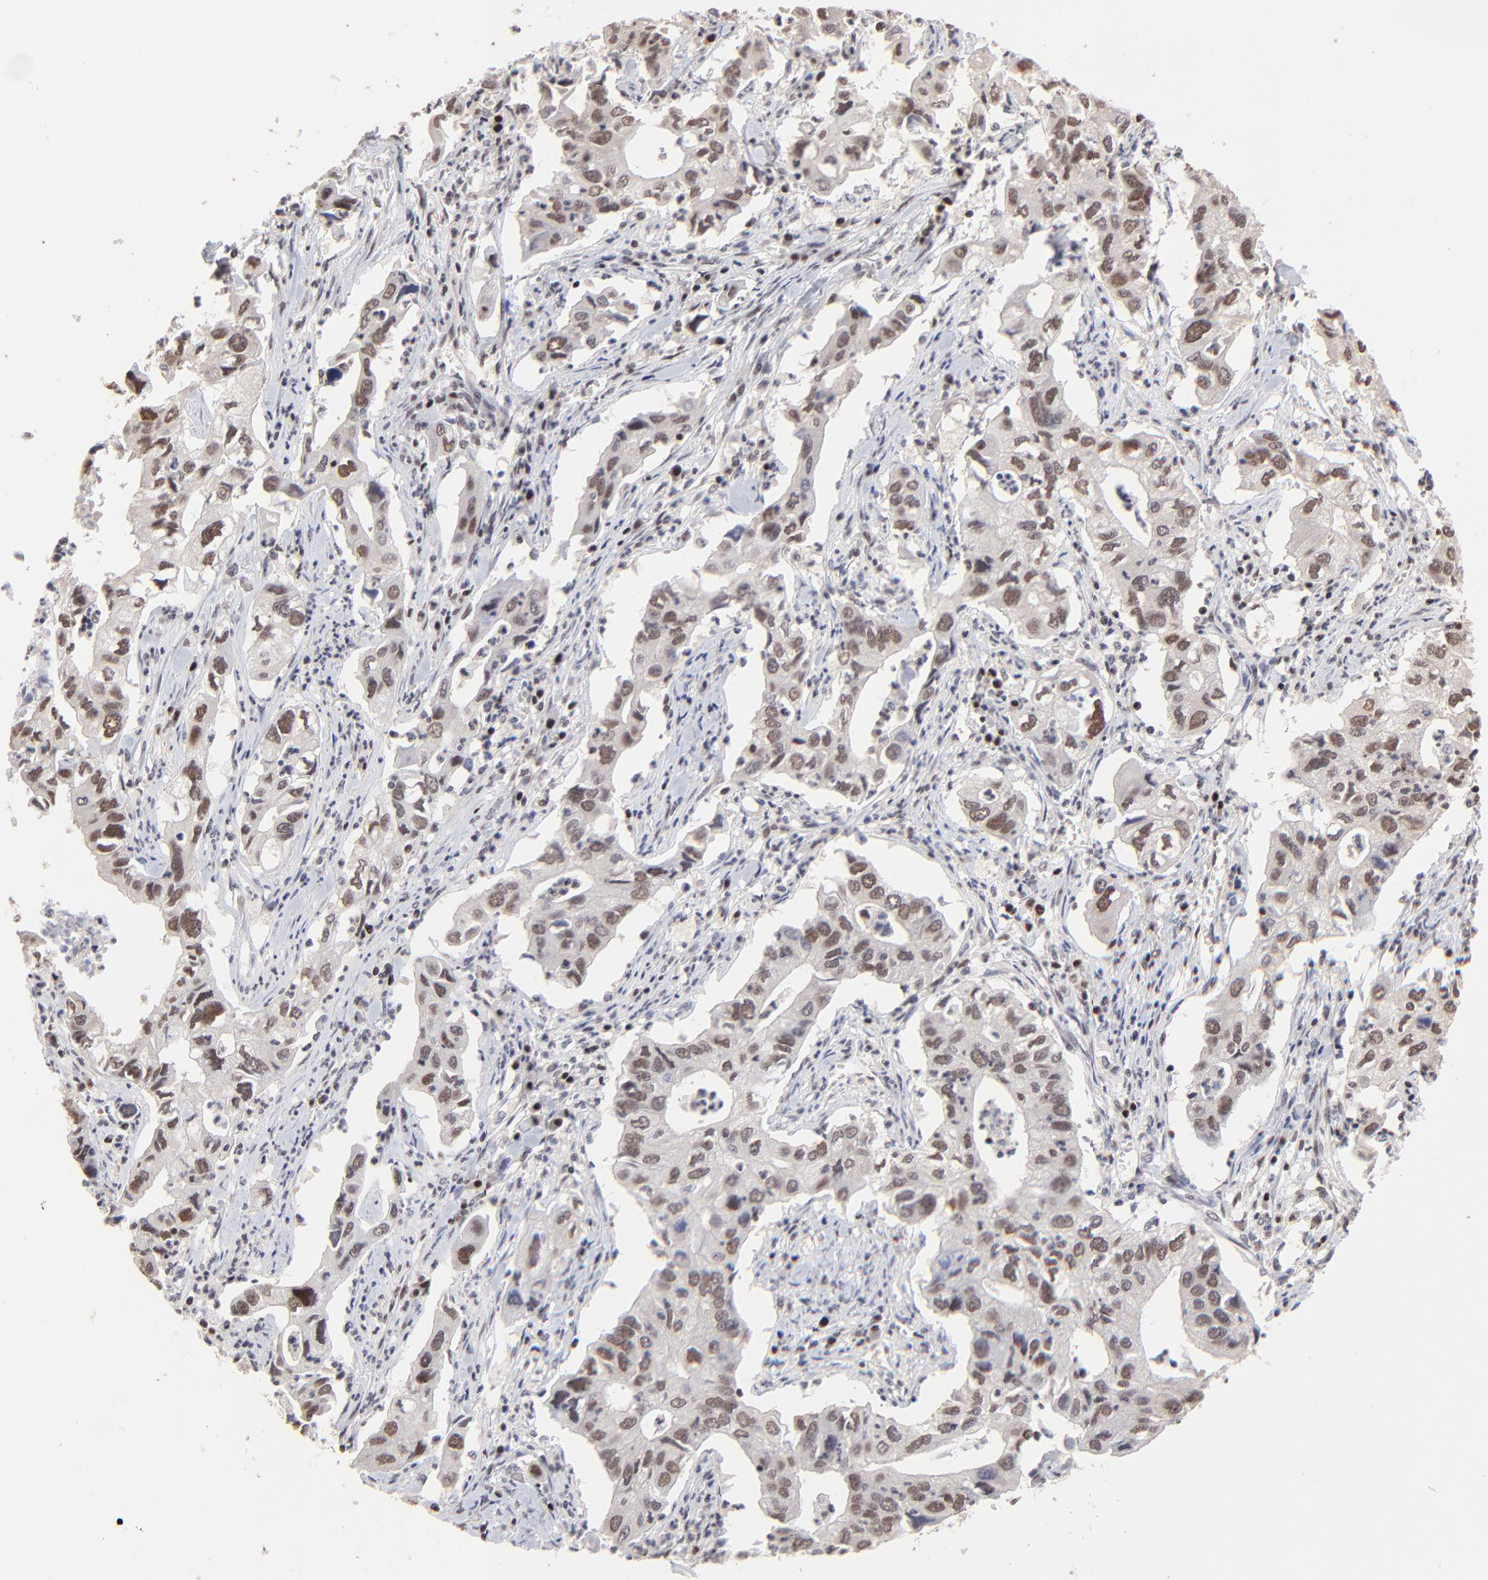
{"staining": {"intensity": "moderate", "quantity": "25%-75%", "location": "nuclear"}, "tissue": "lung cancer", "cell_type": "Tumor cells", "image_type": "cancer", "snomed": [{"axis": "morphology", "description": "Adenocarcinoma, NOS"}, {"axis": "topography", "description": "Lung"}], "caption": "Immunohistochemical staining of human lung cancer (adenocarcinoma) demonstrates moderate nuclear protein expression in about 25%-75% of tumor cells.", "gene": "DSN1", "patient": {"sex": "male", "age": 48}}